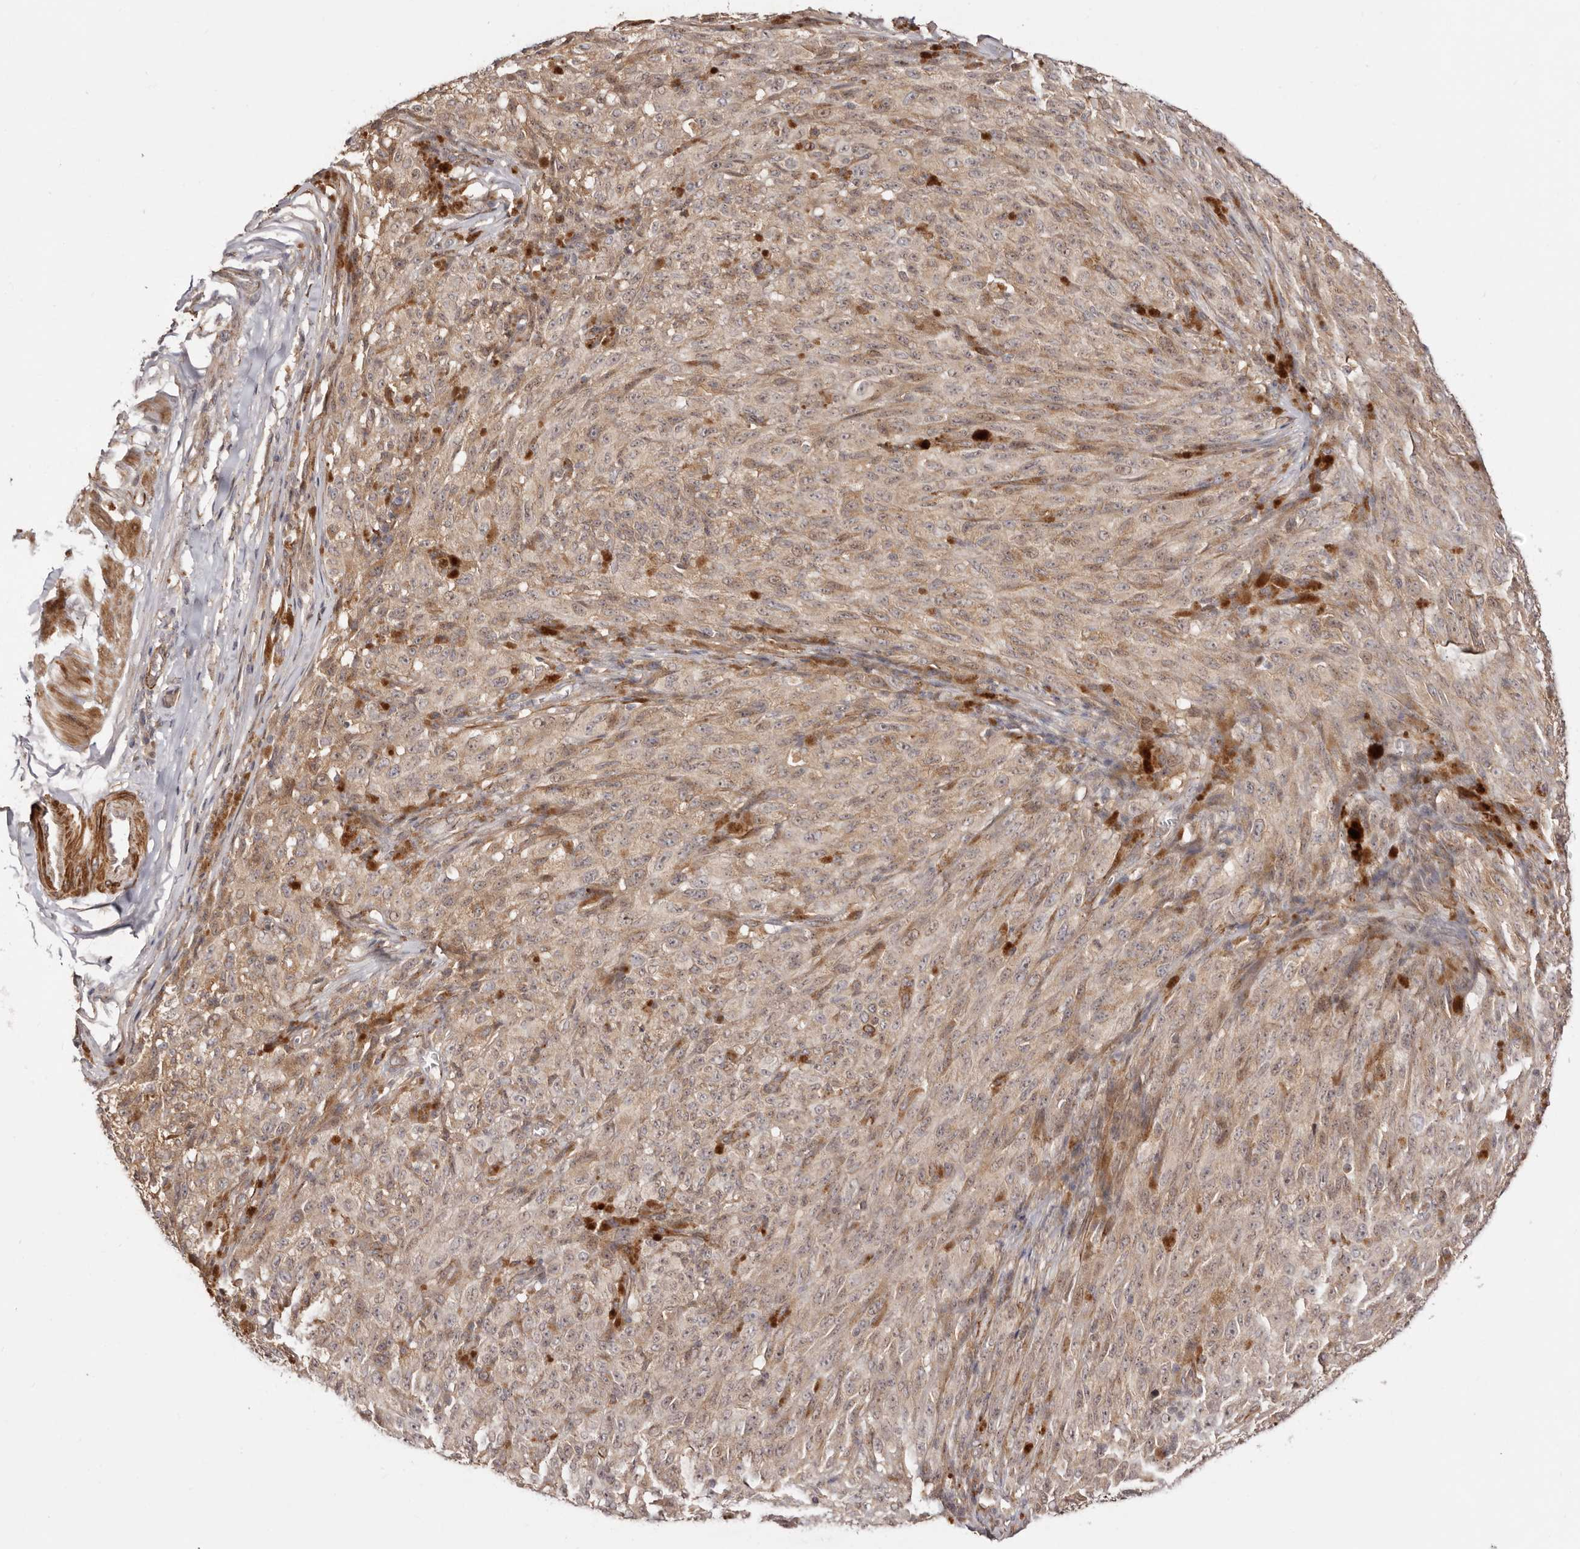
{"staining": {"intensity": "weak", "quantity": ">75%", "location": "cytoplasmic/membranous"}, "tissue": "melanoma", "cell_type": "Tumor cells", "image_type": "cancer", "snomed": [{"axis": "morphology", "description": "Malignant melanoma, NOS"}, {"axis": "topography", "description": "Skin"}], "caption": "High-power microscopy captured an immunohistochemistry photomicrograph of melanoma, revealing weak cytoplasmic/membranous positivity in about >75% of tumor cells.", "gene": "MICAL2", "patient": {"sex": "female", "age": 82}}